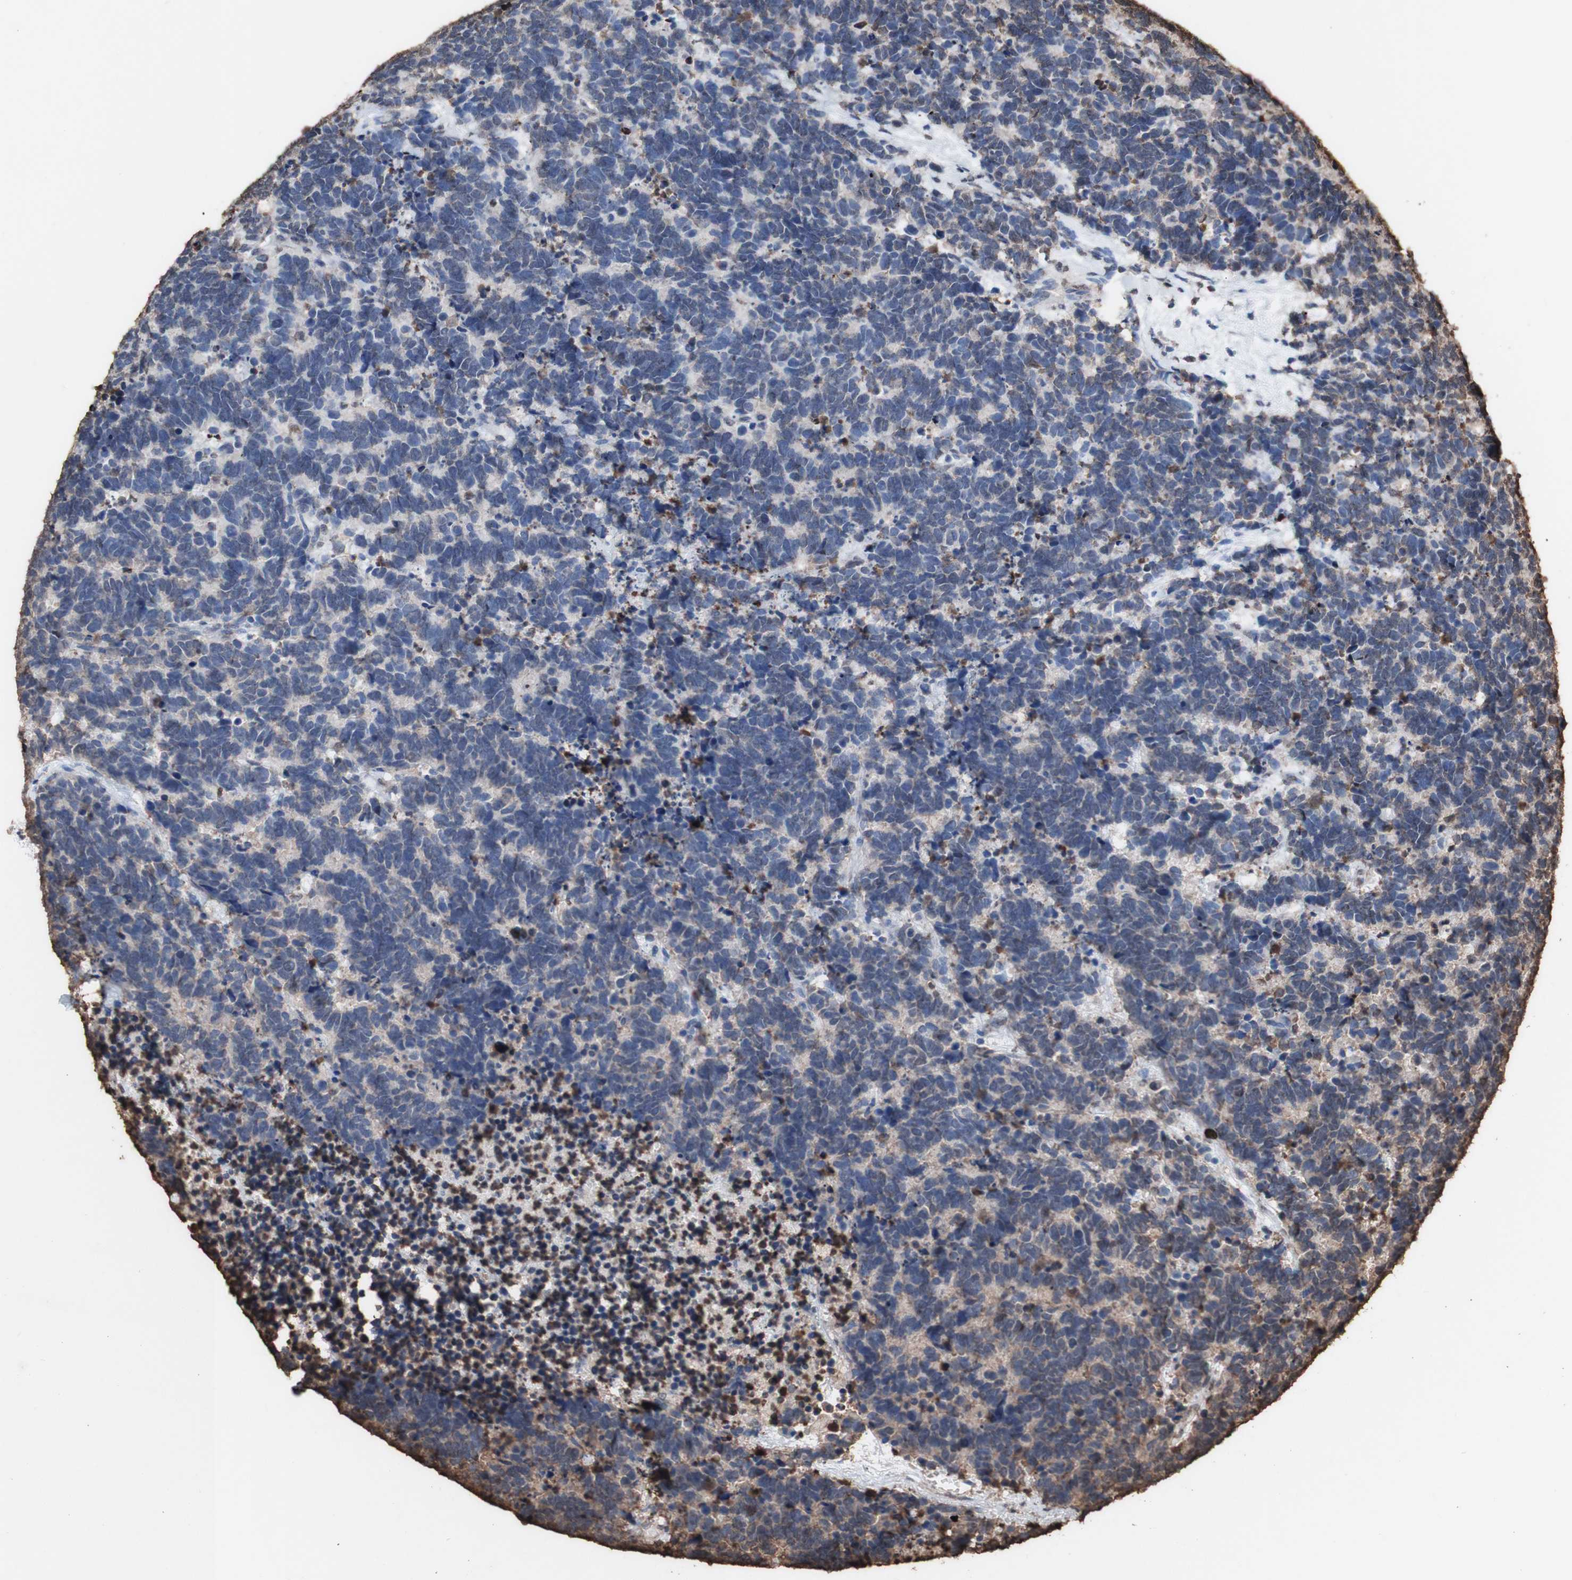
{"staining": {"intensity": "negative", "quantity": "none", "location": "none"}, "tissue": "carcinoid", "cell_type": "Tumor cells", "image_type": "cancer", "snomed": [{"axis": "morphology", "description": "Carcinoma, NOS"}, {"axis": "morphology", "description": "Carcinoid, malignant, NOS"}, {"axis": "topography", "description": "Urinary bladder"}], "caption": "DAB immunohistochemical staining of human malignant carcinoid reveals no significant positivity in tumor cells.", "gene": "PIDD1", "patient": {"sex": "male", "age": 57}}